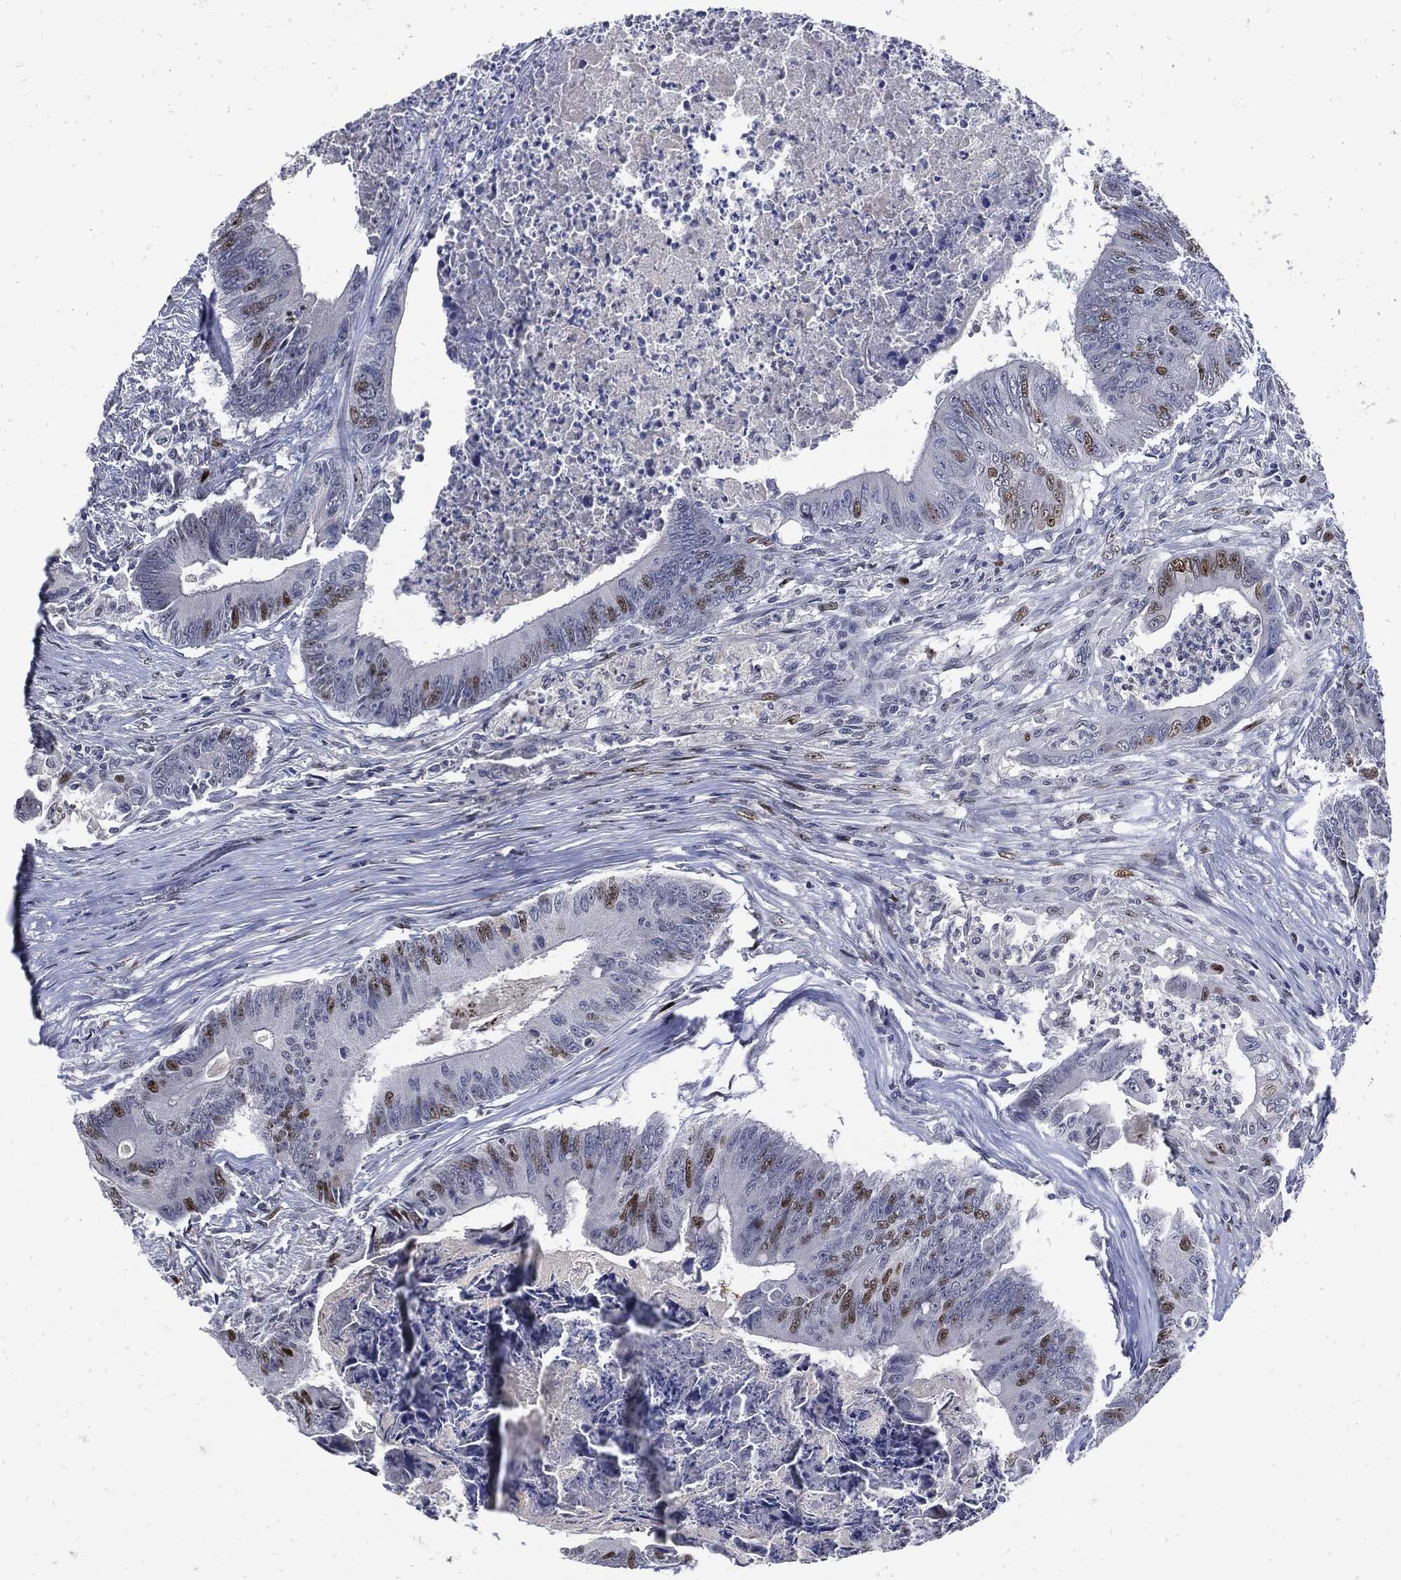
{"staining": {"intensity": "strong", "quantity": "<25%", "location": "nuclear"}, "tissue": "colorectal cancer", "cell_type": "Tumor cells", "image_type": "cancer", "snomed": [{"axis": "morphology", "description": "Adenocarcinoma, NOS"}, {"axis": "topography", "description": "Colon"}], "caption": "A micrograph showing strong nuclear staining in approximately <25% of tumor cells in colorectal cancer (adenocarcinoma), as visualized by brown immunohistochemical staining.", "gene": "NBN", "patient": {"sex": "male", "age": 84}}